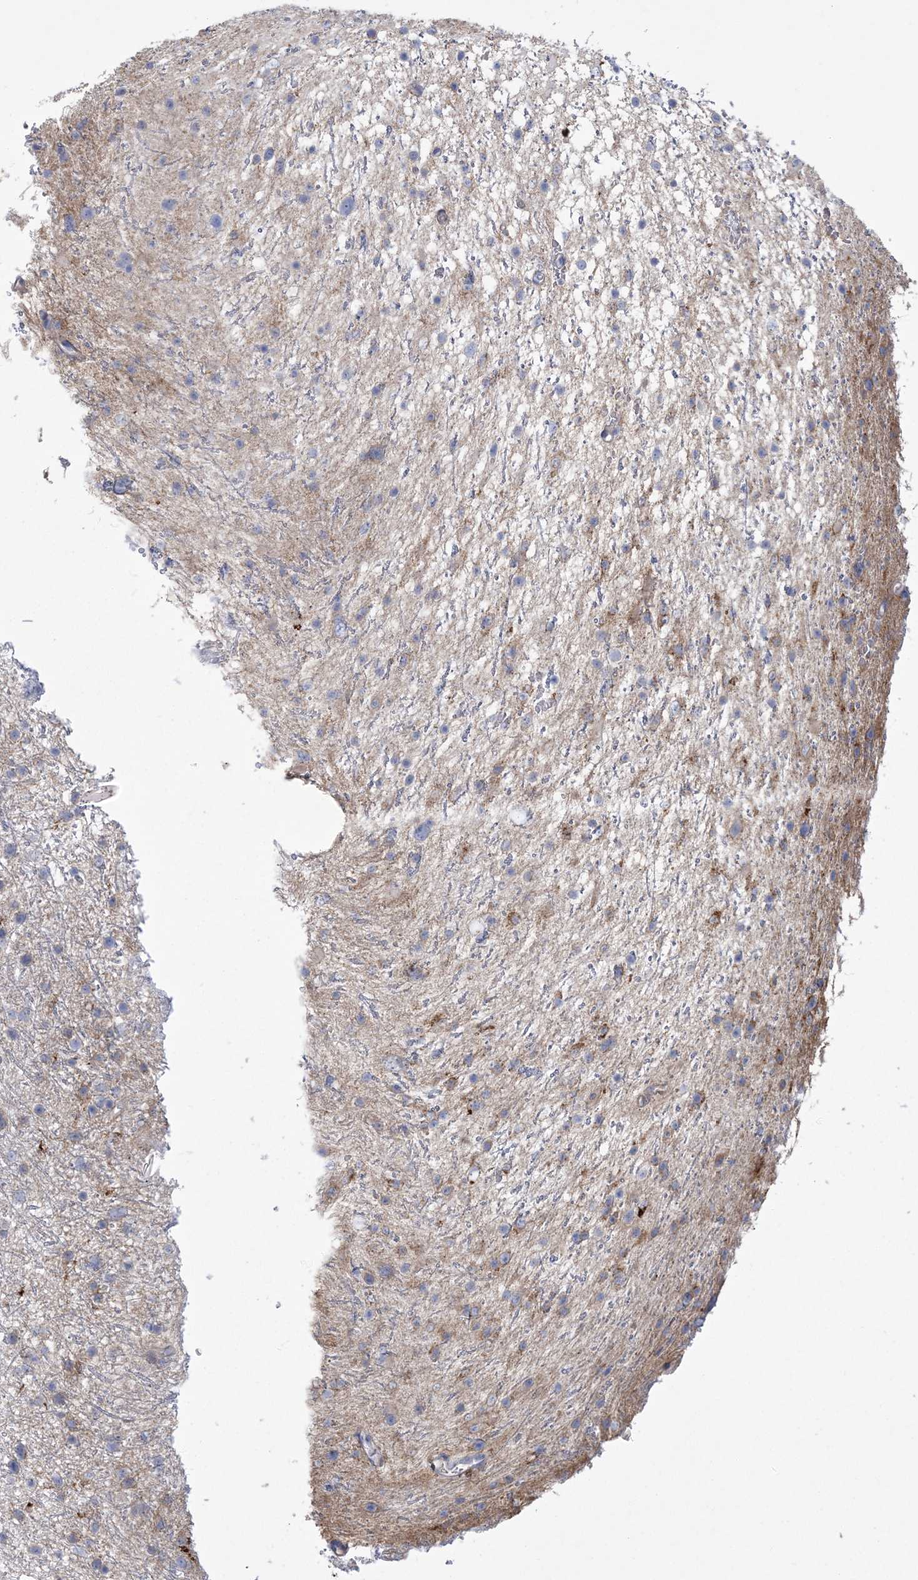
{"staining": {"intensity": "weak", "quantity": "<25%", "location": "cytoplasmic/membranous"}, "tissue": "glioma", "cell_type": "Tumor cells", "image_type": "cancer", "snomed": [{"axis": "morphology", "description": "Glioma, malignant, Low grade"}, {"axis": "topography", "description": "Cerebral cortex"}], "caption": "High magnification brightfield microscopy of glioma stained with DAB (3,3'-diaminobenzidine) (brown) and counterstained with hematoxylin (blue): tumor cells show no significant positivity.", "gene": "ARSJ", "patient": {"sex": "female", "age": 39}}